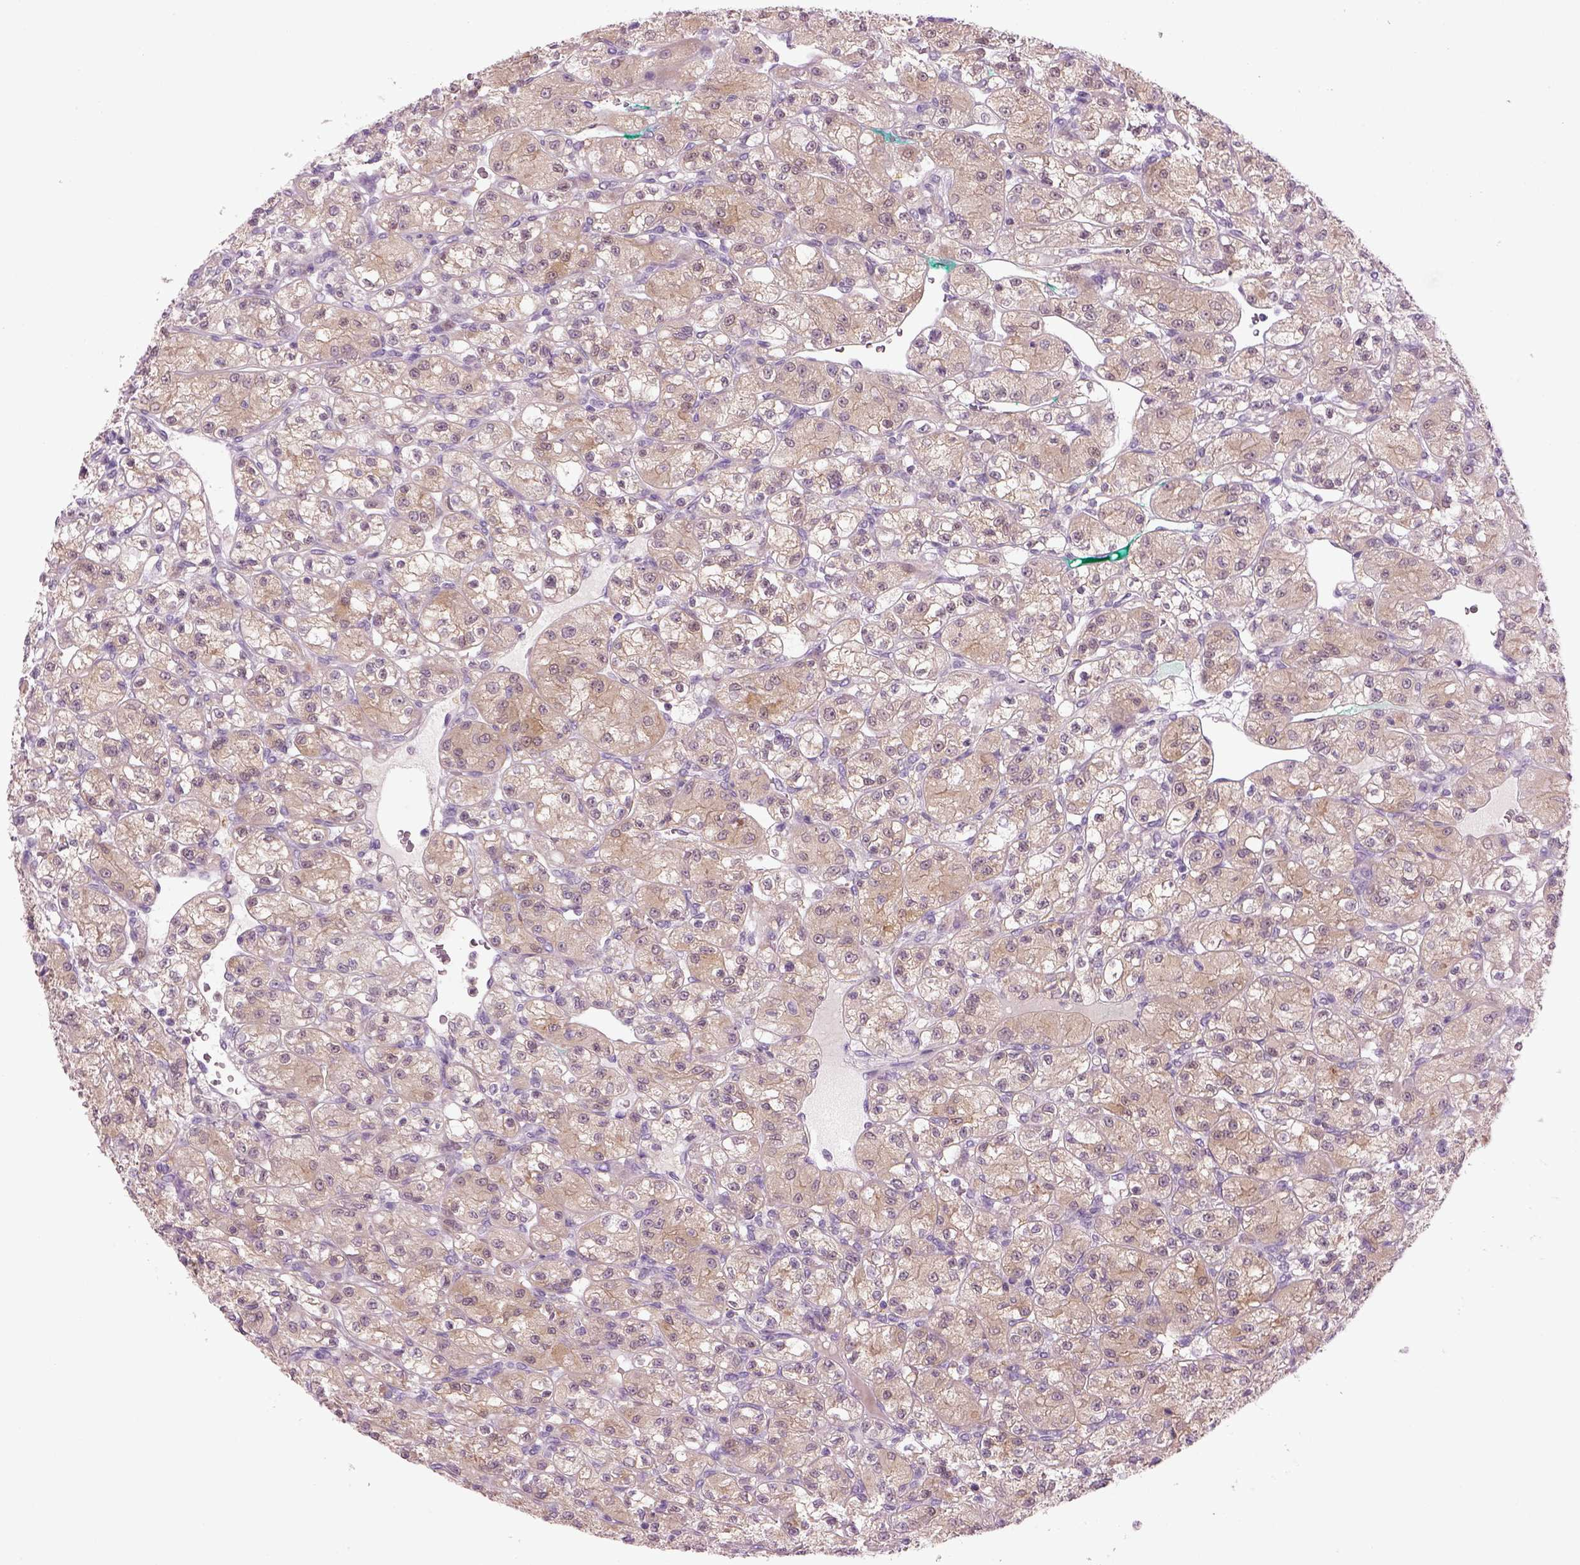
{"staining": {"intensity": "weak", "quantity": "25%-75%", "location": "cytoplasmic/membranous"}, "tissue": "renal cancer", "cell_type": "Tumor cells", "image_type": "cancer", "snomed": [{"axis": "morphology", "description": "Adenocarcinoma, NOS"}, {"axis": "topography", "description": "Kidney"}], "caption": "This histopathology image displays IHC staining of human adenocarcinoma (renal), with low weak cytoplasmic/membranous staining in approximately 25%-75% of tumor cells.", "gene": "MDH1B", "patient": {"sex": "female", "age": 70}}